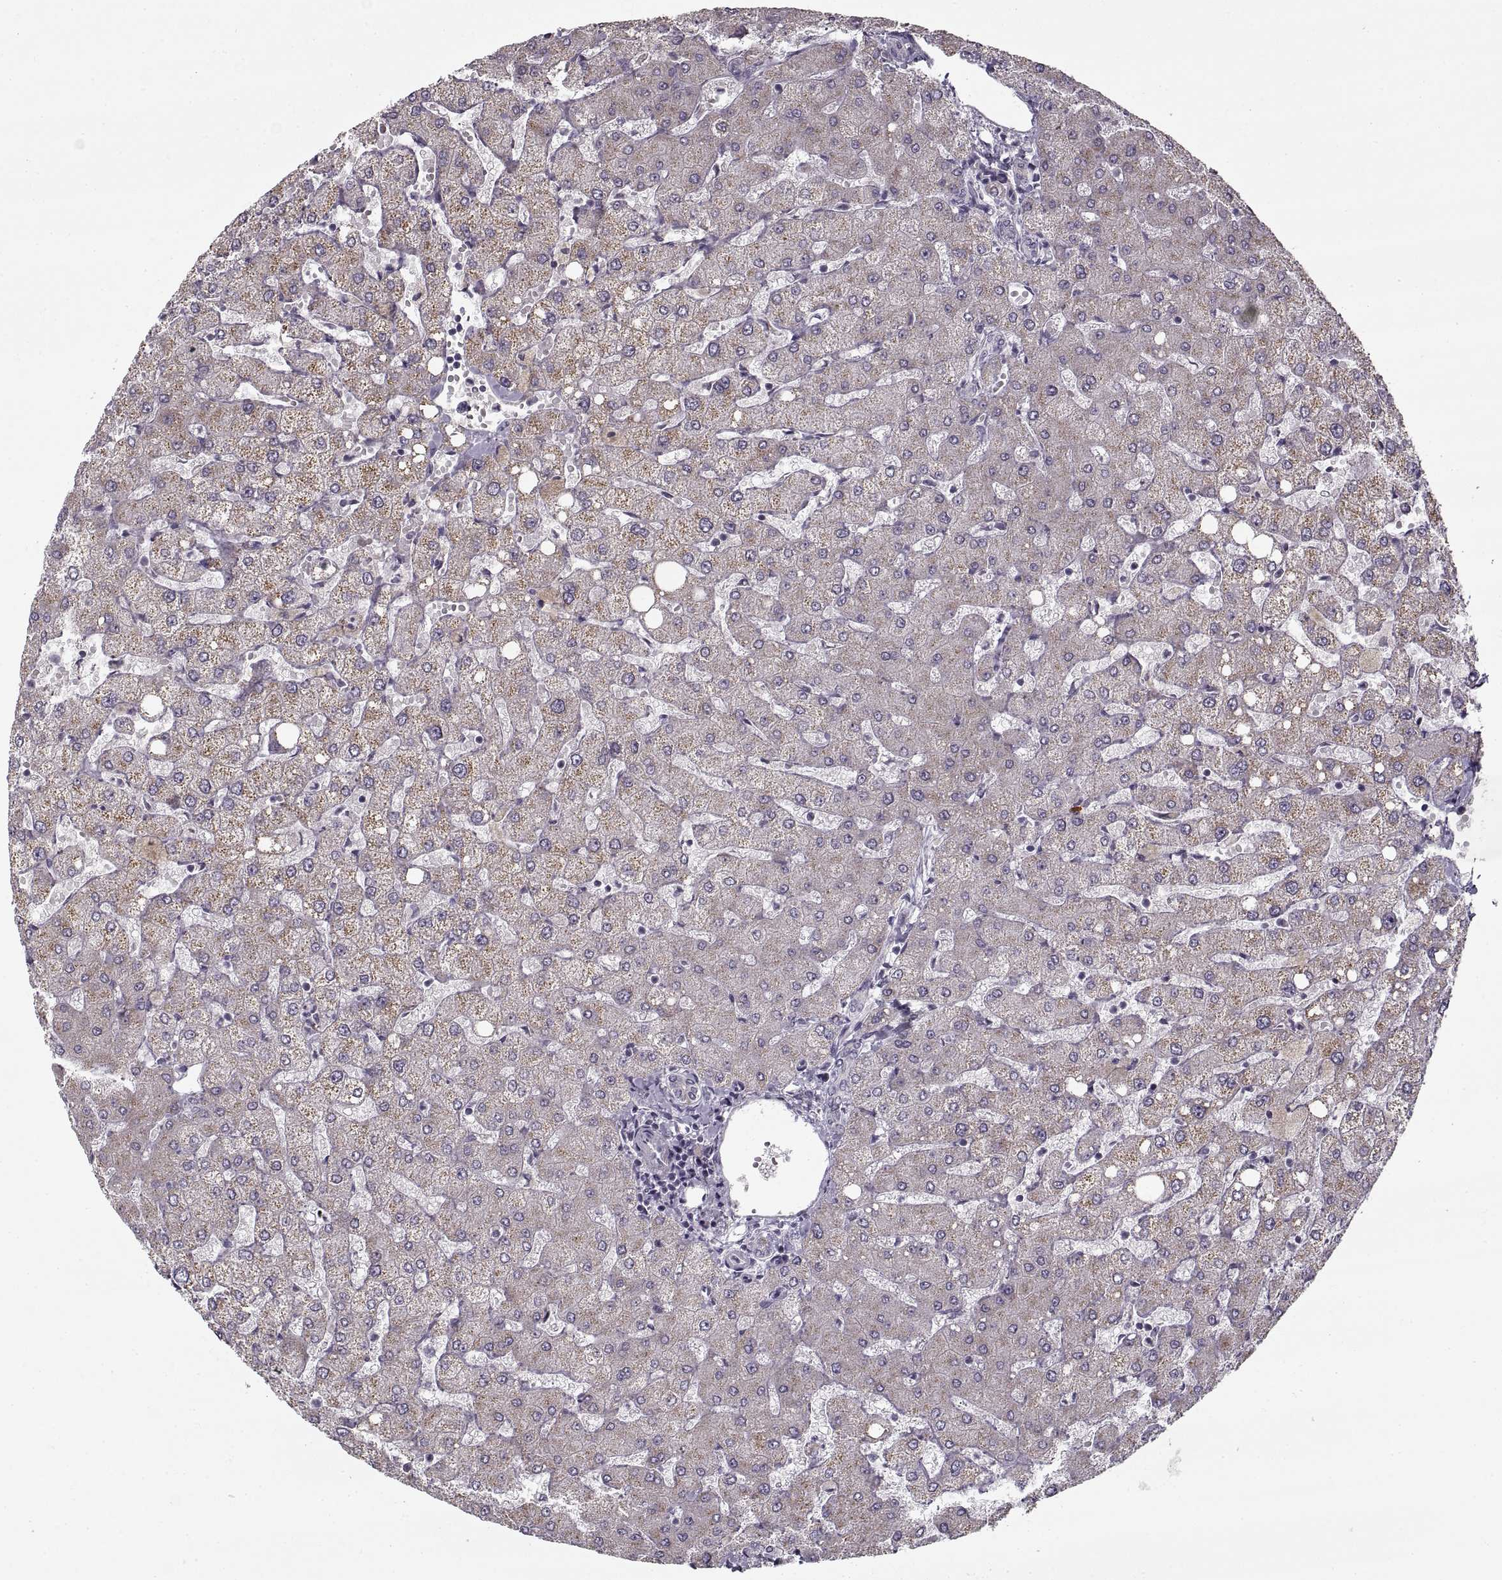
{"staining": {"intensity": "negative", "quantity": "none", "location": "none"}, "tissue": "liver", "cell_type": "Cholangiocytes", "image_type": "normal", "snomed": [{"axis": "morphology", "description": "Normal tissue, NOS"}, {"axis": "topography", "description": "Liver"}], "caption": "Immunohistochemistry of normal liver shows no expression in cholangiocytes.", "gene": "GAD2", "patient": {"sex": "female", "age": 54}}